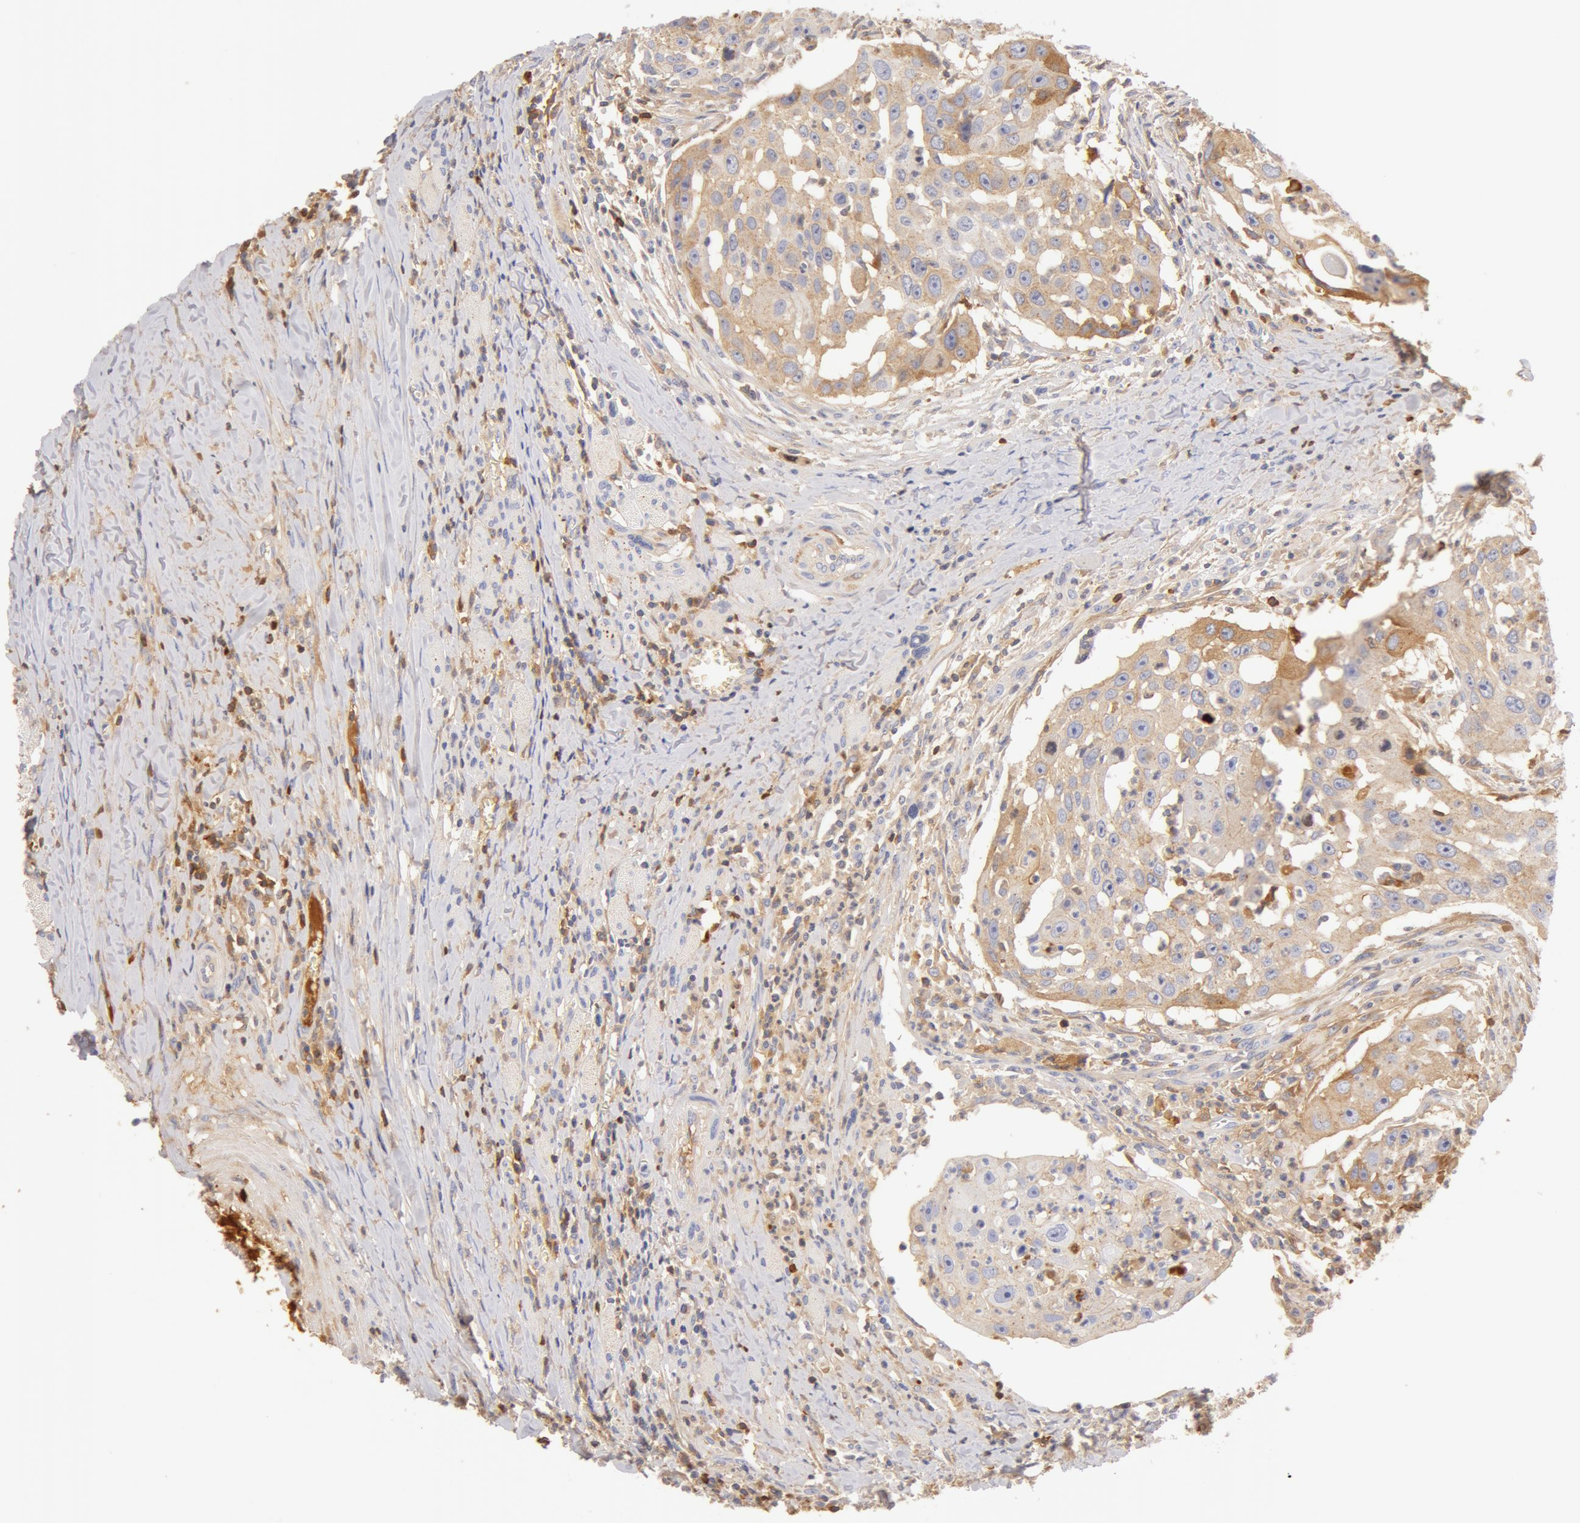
{"staining": {"intensity": "weak", "quantity": "<25%", "location": "cytoplasmic/membranous"}, "tissue": "head and neck cancer", "cell_type": "Tumor cells", "image_type": "cancer", "snomed": [{"axis": "morphology", "description": "Squamous cell carcinoma, NOS"}, {"axis": "topography", "description": "Head-Neck"}], "caption": "Immunohistochemistry (IHC) of human head and neck cancer (squamous cell carcinoma) reveals no positivity in tumor cells.", "gene": "GC", "patient": {"sex": "male", "age": 64}}